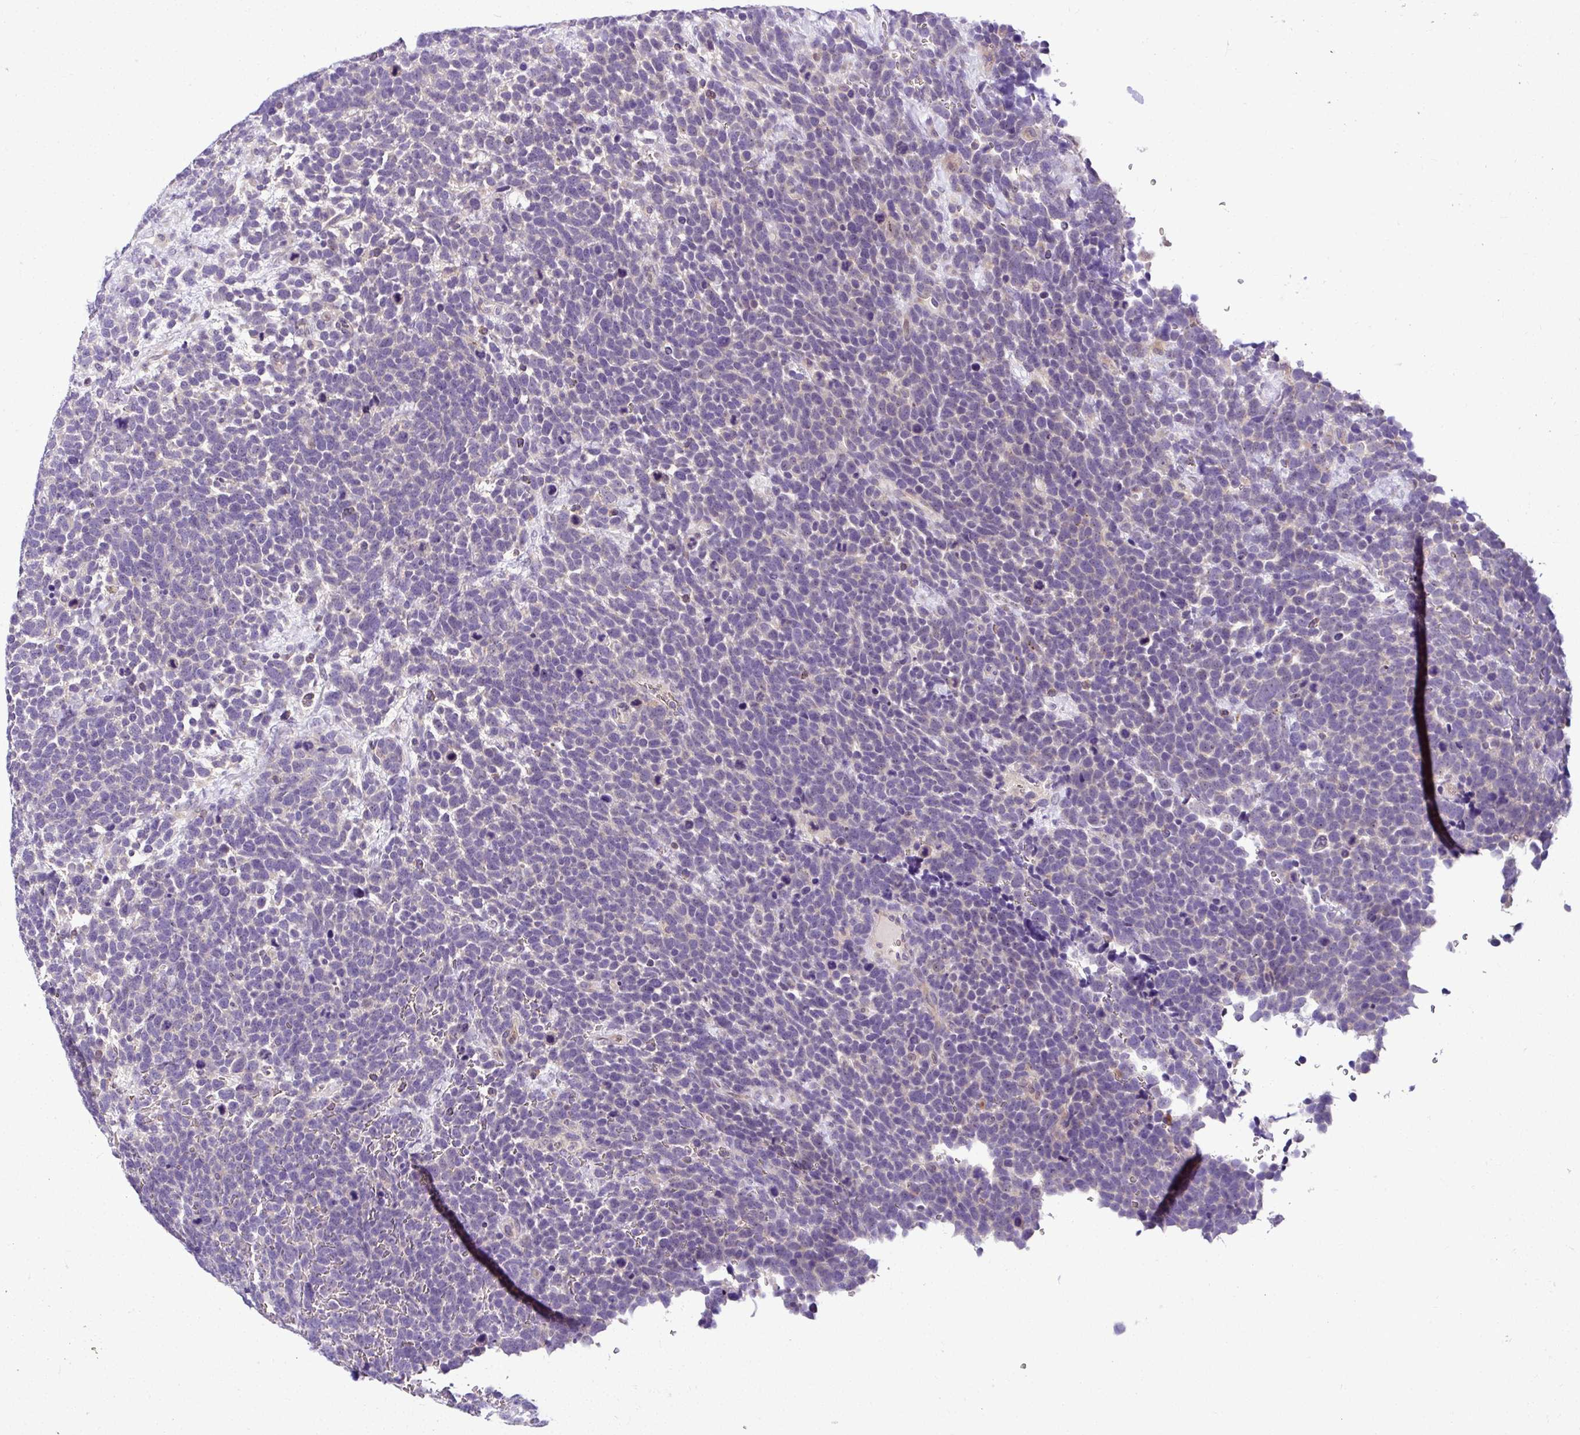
{"staining": {"intensity": "negative", "quantity": "none", "location": "none"}, "tissue": "urothelial cancer", "cell_type": "Tumor cells", "image_type": "cancer", "snomed": [{"axis": "morphology", "description": "Urothelial carcinoma, High grade"}, {"axis": "topography", "description": "Urinary bladder"}], "caption": "This is an immunohistochemistry (IHC) photomicrograph of human high-grade urothelial carcinoma. There is no positivity in tumor cells.", "gene": "DEPDC5", "patient": {"sex": "female", "age": 82}}